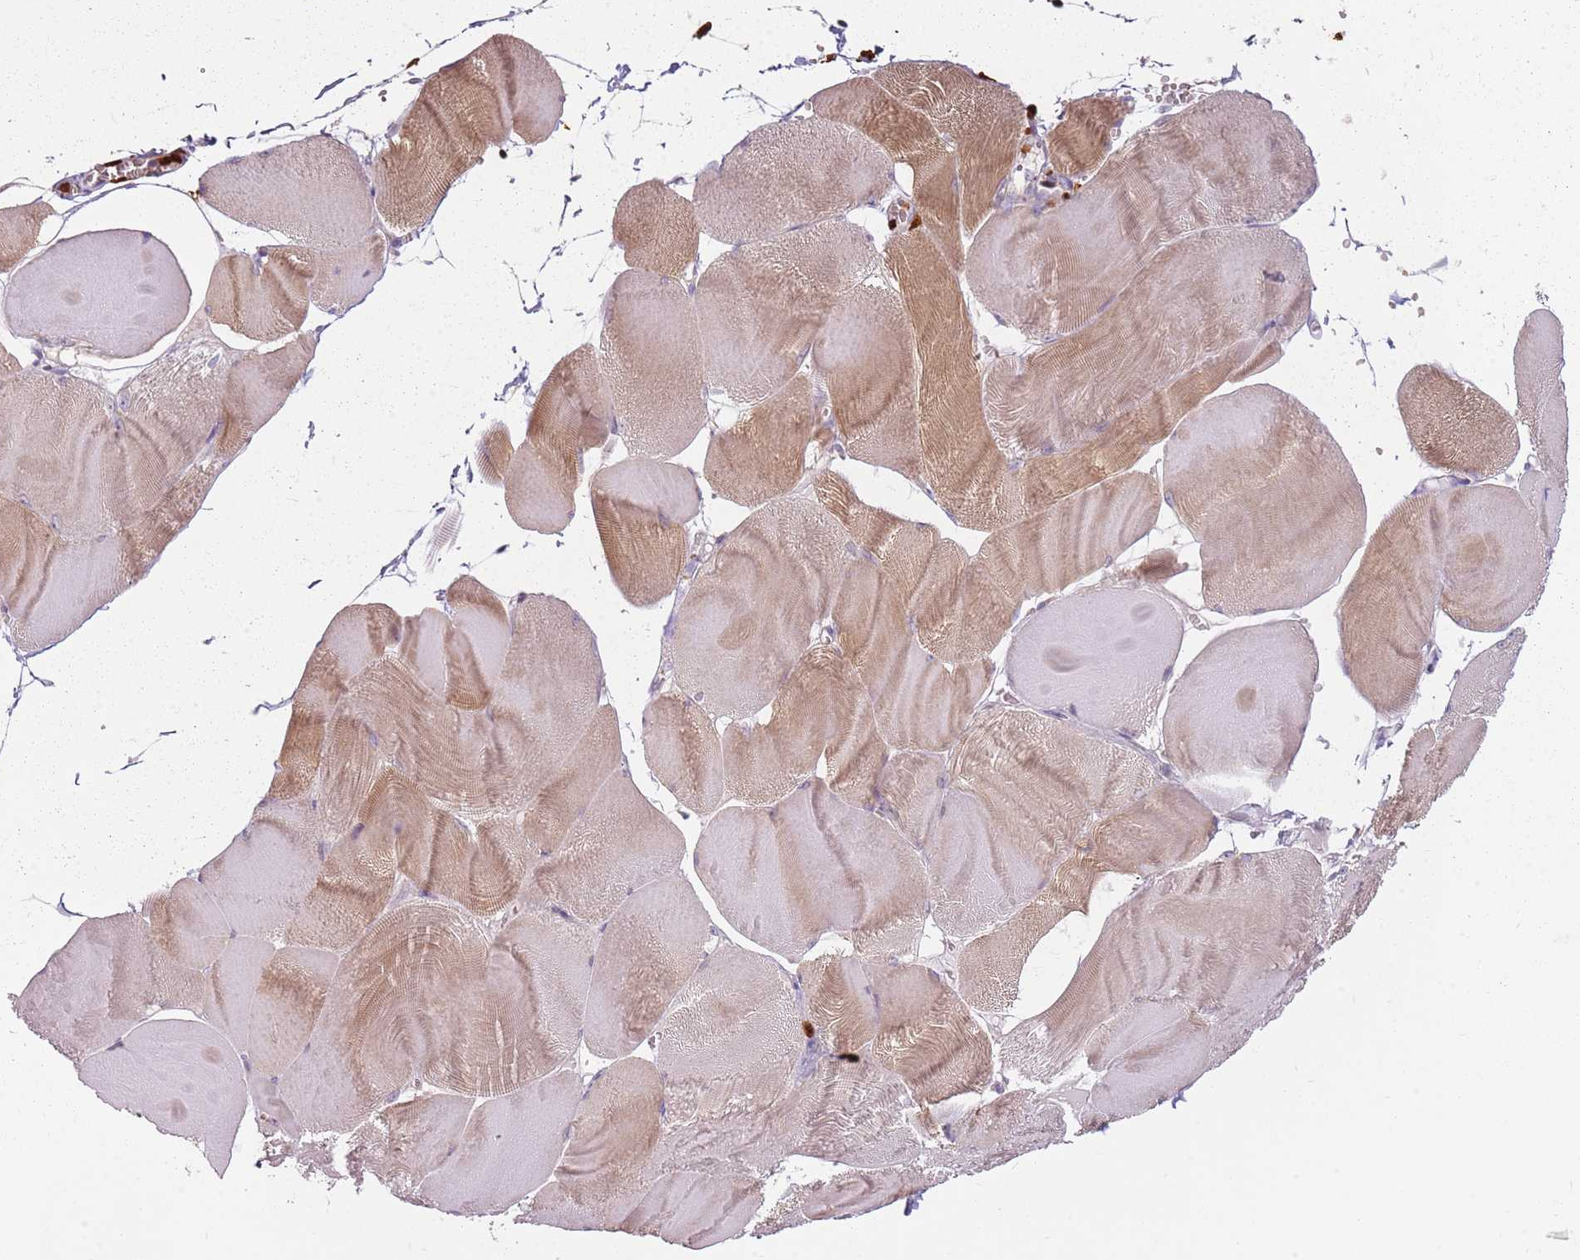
{"staining": {"intensity": "moderate", "quantity": "25%-75%", "location": "cytoplasmic/membranous"}, "tissue": "skeletal muscle", "cell_type": "Myocytes", "image_type": "normal", "snomed": [{"axis": "morphology", "description": "Normal tissue, NOS"}, {"axis": "morphology", "description": "Basal cell carcinoma"}, {"axis": "topography", "description": "Skeletal muscle"}], "caption": "A high-resolution micrograph shows immunohistochemistry staining of unremarkable skeletal muscle, which displays moderate cytoplasmic/membranous expression in approximately 25%-75% of myocytes.", "gene": "SPAG4", "patient": {"sex": "female", "age": 64}}